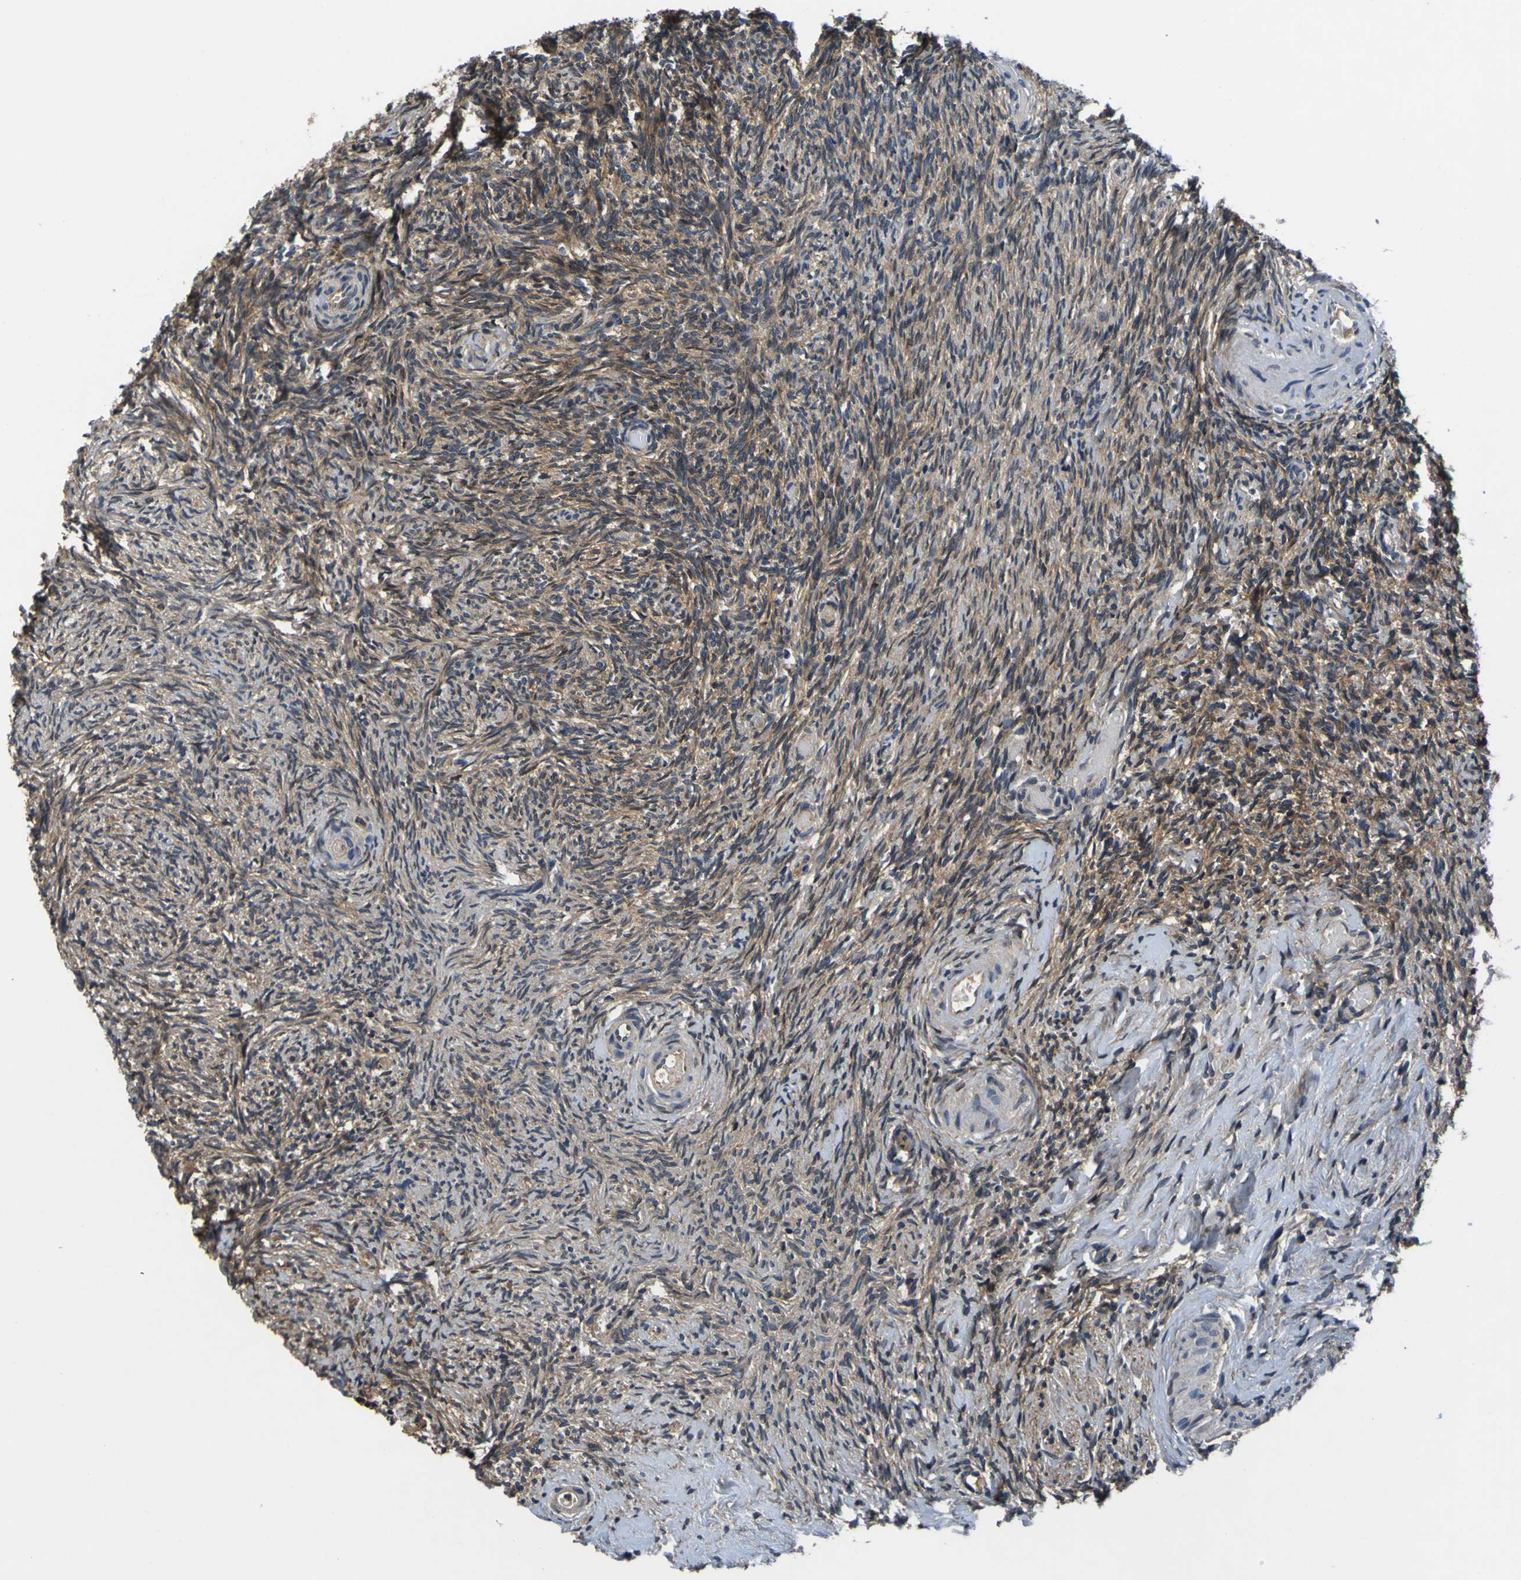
{"staining": {"intensity": "weak", "quantity": "25%-75%", "location": "cytoplasmic/membranous"}, "tissue": "ovary", "cell_type": "Ovarian stroma cells", "image_type": "normal", "snomed": [{"axis": "morphology", "description": "Normal tissue, NOS"}, {"axis": "topography", "description": "Ovary"}], "caption": "IHC (DAB (3,3'-diaminobenzidine)) staining of unremarkable ovary reveals weak cytoplasmic/membranous protein staining in approximately 25%-75% of ovarian stroma cells. (IHC, brightfield microscopy, high magnification).", "gene": "EPHB4", "patient": {"sex": "female", "age": 60}}